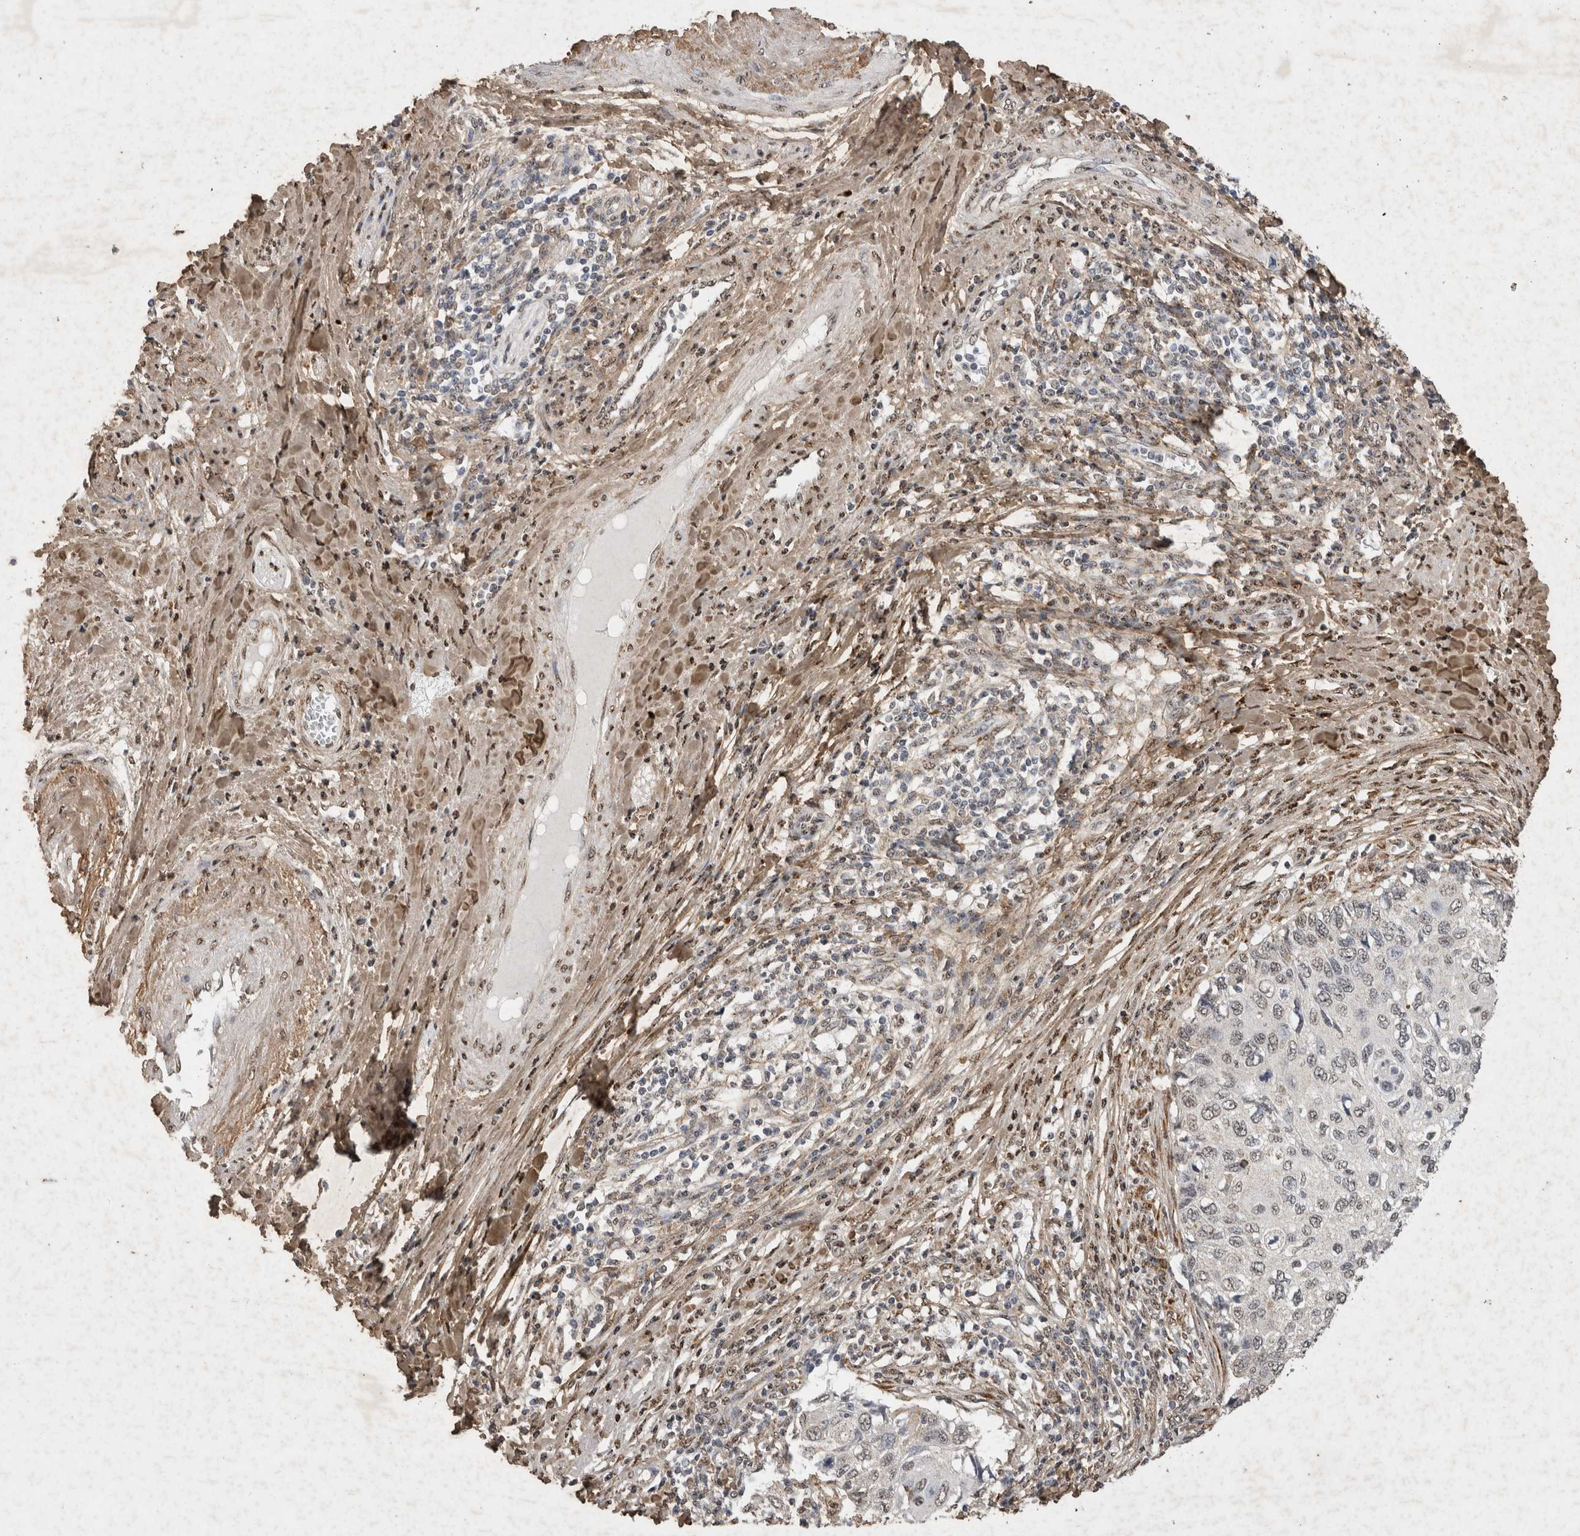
{"staining": {"intensity": "negative", "quantity": "none", "location": "none"}, "tissue": "cervical cancer", "cell_type": "Tumor cells", "image_type": "cancer", "snomed": [{"axis": "morphology", "description": "Squamous cell carcinoma, NOS"}, {"axis": "topography", "description": "Cervix"}], "caption": "The immunohistochemistry histopathology image has no significant staining in tumor cells of cervical cancer tissue.", "gene": "C1QTNF5", "patient": {"sex": "female", "age": 70}}